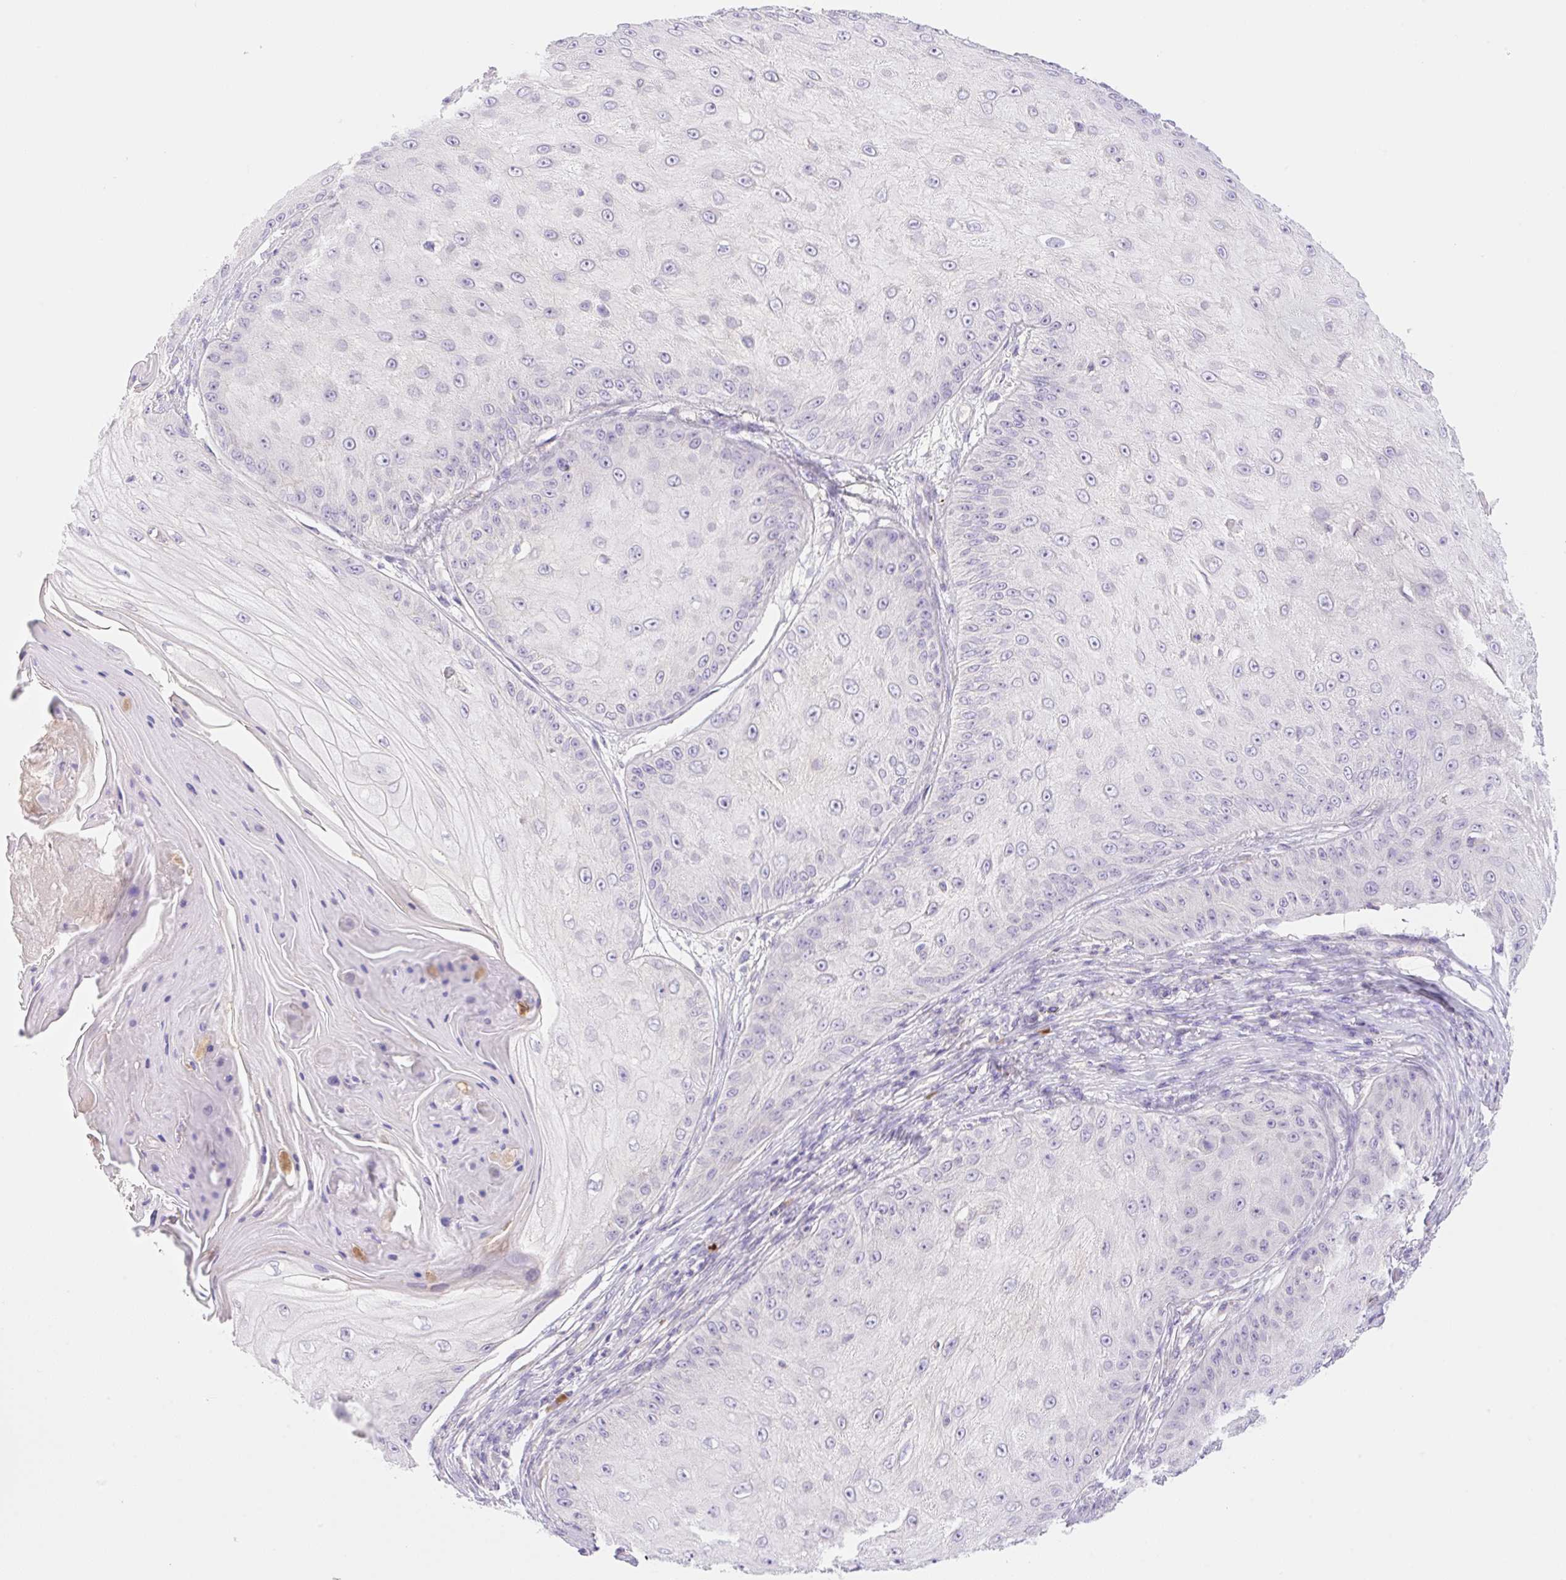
{"staining": {"intensity": "negative", "quantity": "none", "location": "none"}, "tissue": "skin cancer", "cell_type": "Tumor cells", "image_type": "cancer", "snomed": [{"axis": "morphology", "description": "Squamous cell carcinoma, NOS"}, {"axis": "topography", "description": "Skin"}], "caption": "Immunohistochemistry (IHC) of human skin cancer displays no staining in tumor cells.", "gene": "DENND5A", "patient": {"sex": "male", "age": 70}}